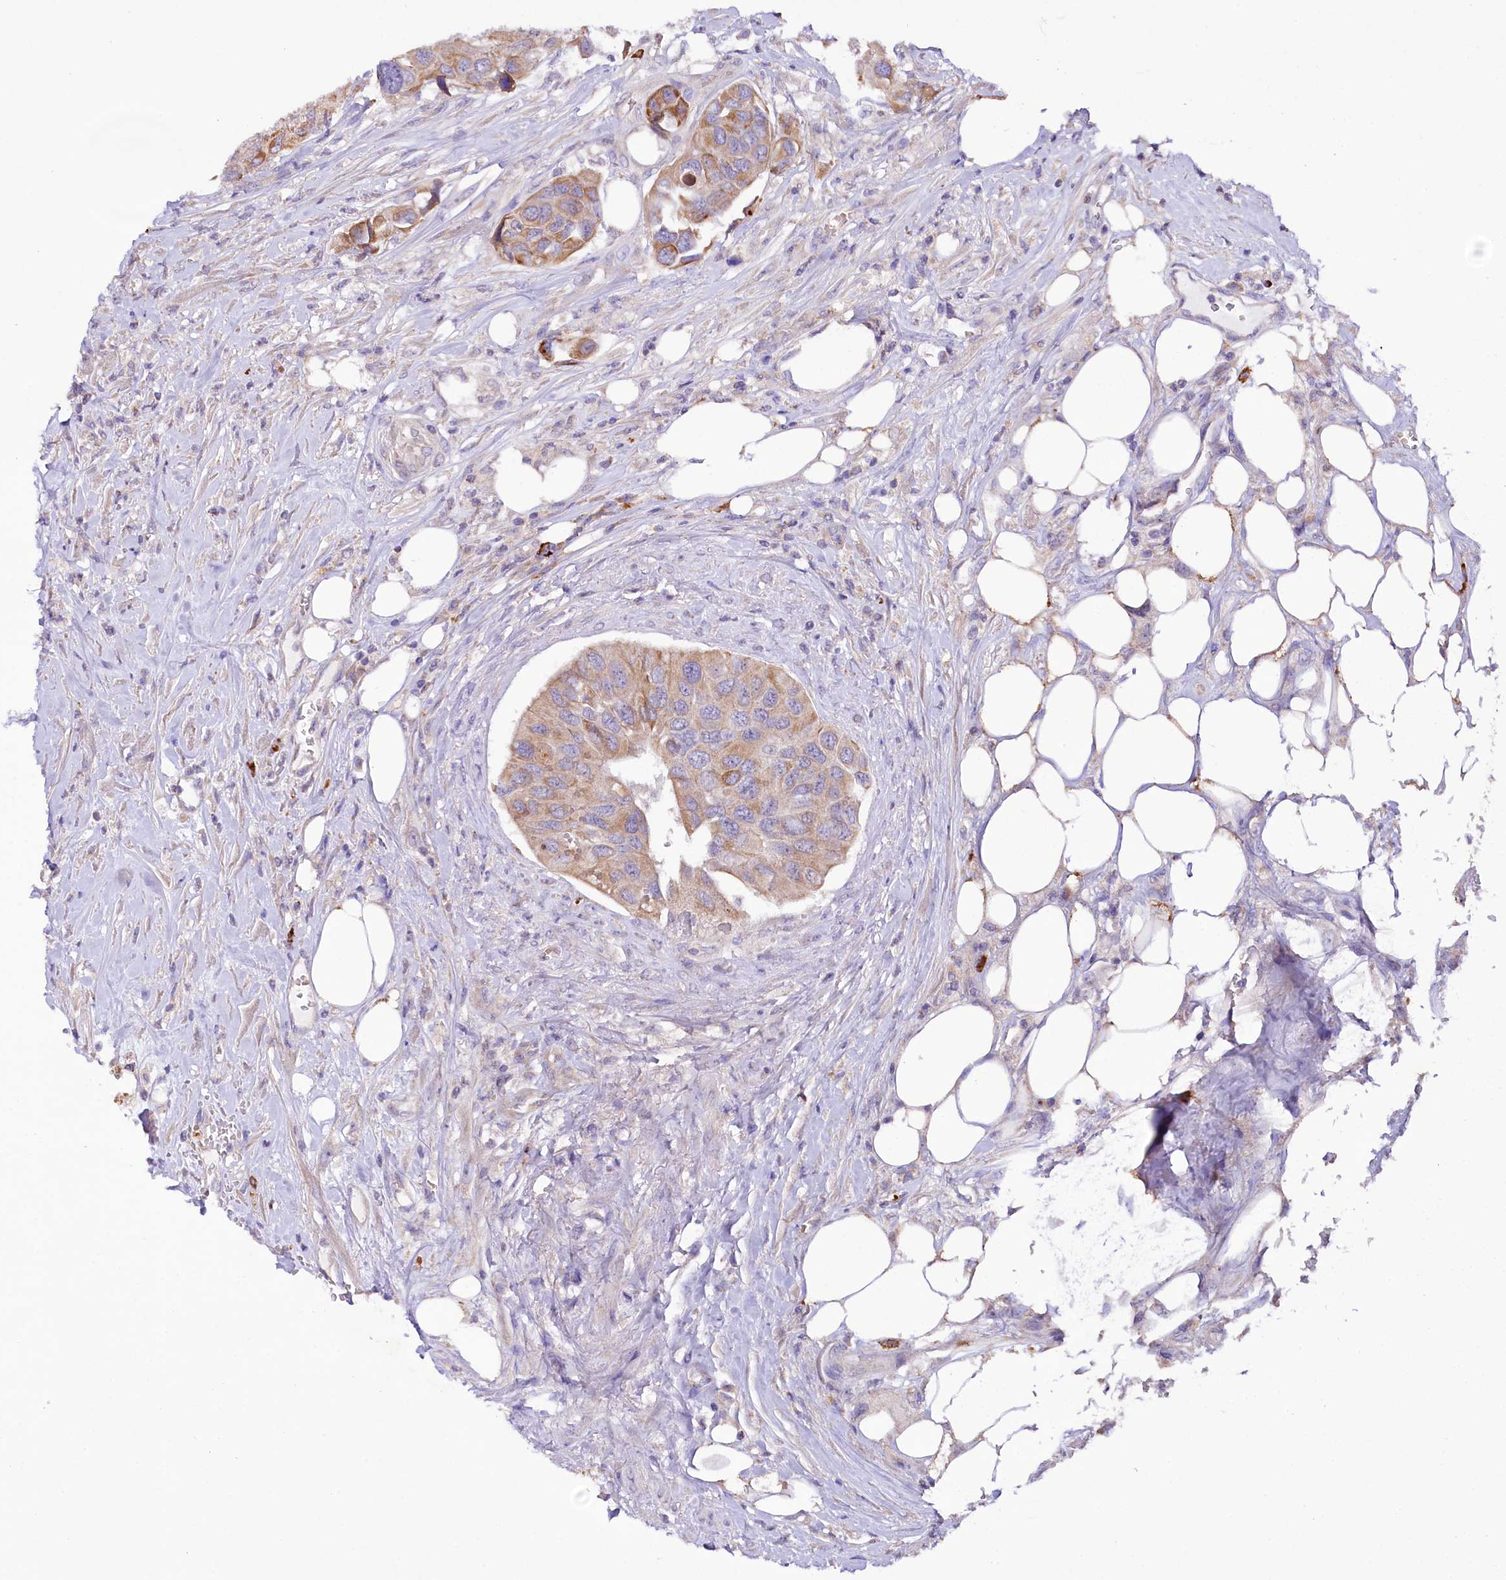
{"staining": {"intensity": "moderate", "quantity": "25%-75%", "location": "cytoplasmic/membranous"}, "tissue": "urothelial cancer", "cell_type": "Tumor cells", "image_type": "cancer", "snomed": [{"axis": "morphology", "description": "Urothelial carcinoma, High grade"}, {"axis": "topography", "description": "Urinary bladder"}], "caption": "Brown immunohistochemical staining in human urothelial carcinoma (high-grade) demonstrates moderate cytoplasmic/membranous staining in approximately 25%-75% of tumor cells.", "gene": "ZNF45", "patient": {"sex": "male", "age": 74}}